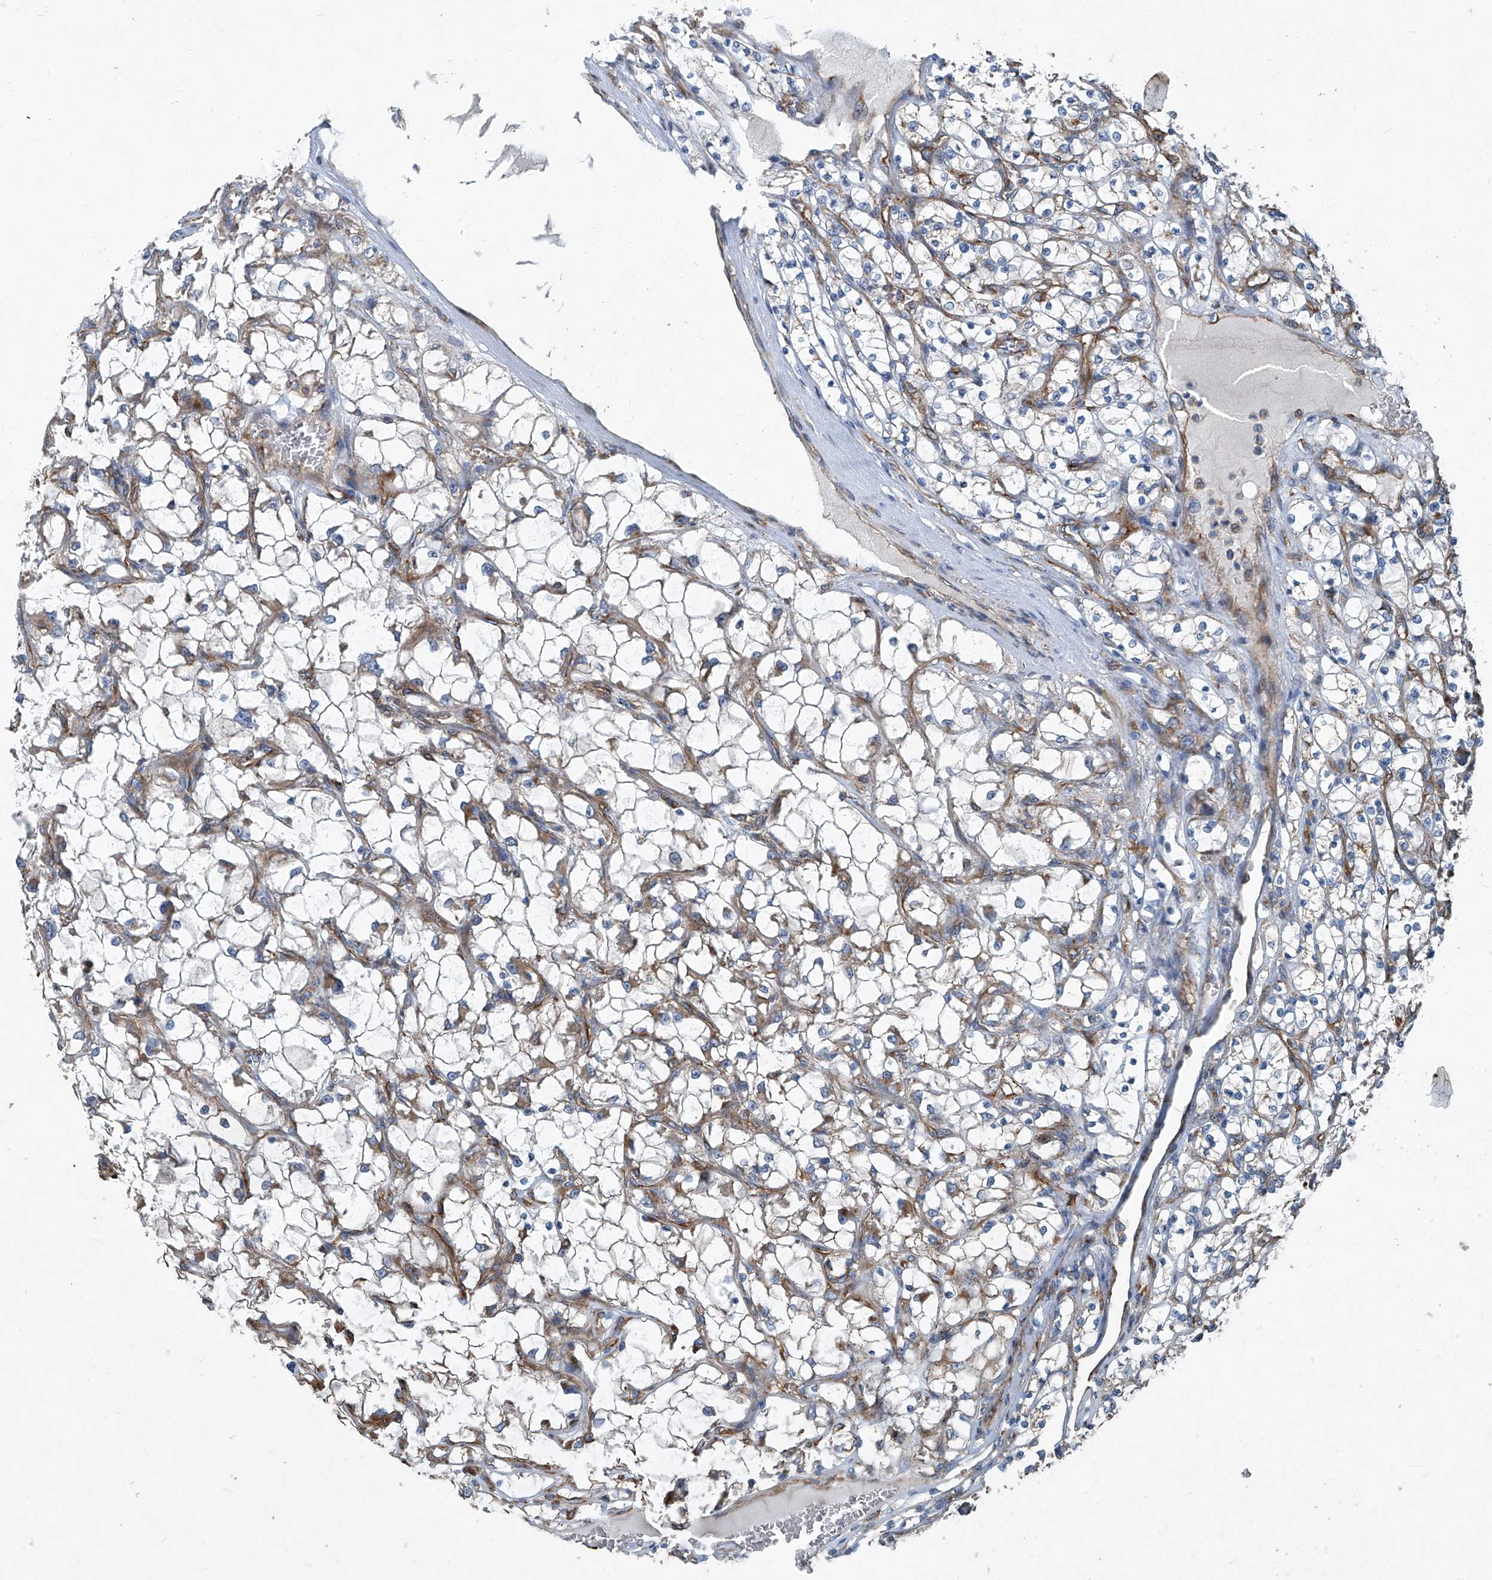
{"staining": {"intensity": "negative", "quantity": "none", "location": "none"}, "tissue": "renal cancer", "cell_type": "Tumor cells", "image_type": "cancer", "snomed": [{"axis": "morphology", "description": "Adenocarcinoma, NOS"}, {"axis": "topography", "description": "Kidney"}], "caption": "Immunohistochemical staining of renal adenocarcinoma demonstrates no significant expression in tumor cells.", "gene": "PIGH", "patient": {"sex": "female", "age": 69}}